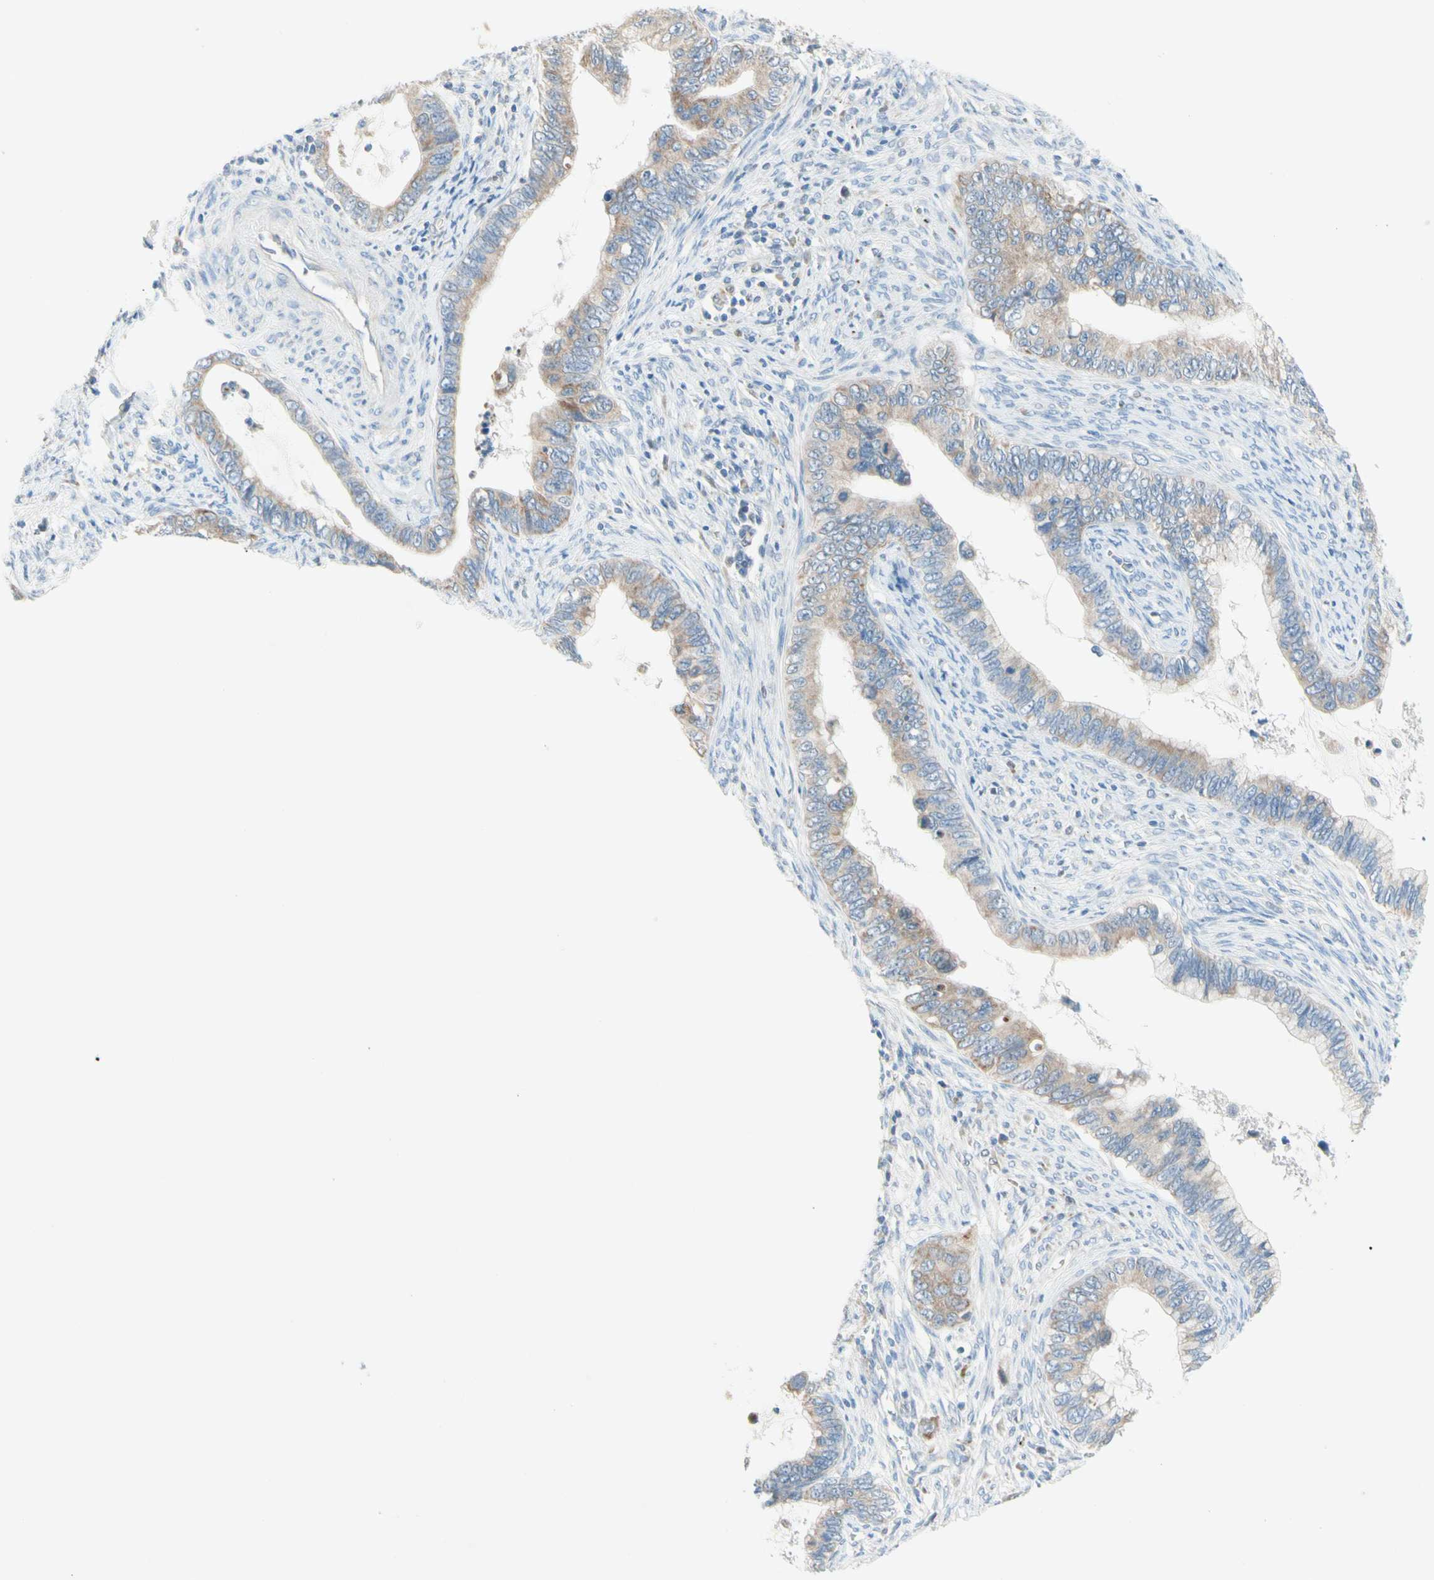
{"staining": {"intensity": "weak", "quantity": ">75%", "location": "cytoplasmic/membranous"}, "tissue": "cervical cancer", "cell_type": "Tumor cells", "image_type": "cancer", "snomed": [{"axis": "morphology", "description": "Adenocarcinoma, NOS"}, {"axis": "topography", "description": "Cervix"}], "caption": "Immunohistochemical staining of human cervical cancer shows weak cytoplasmic/membranous protein staining in about >75% of tumor cells.", "gene": "MFF", "patient": {"sex": "female", "age": 44}}